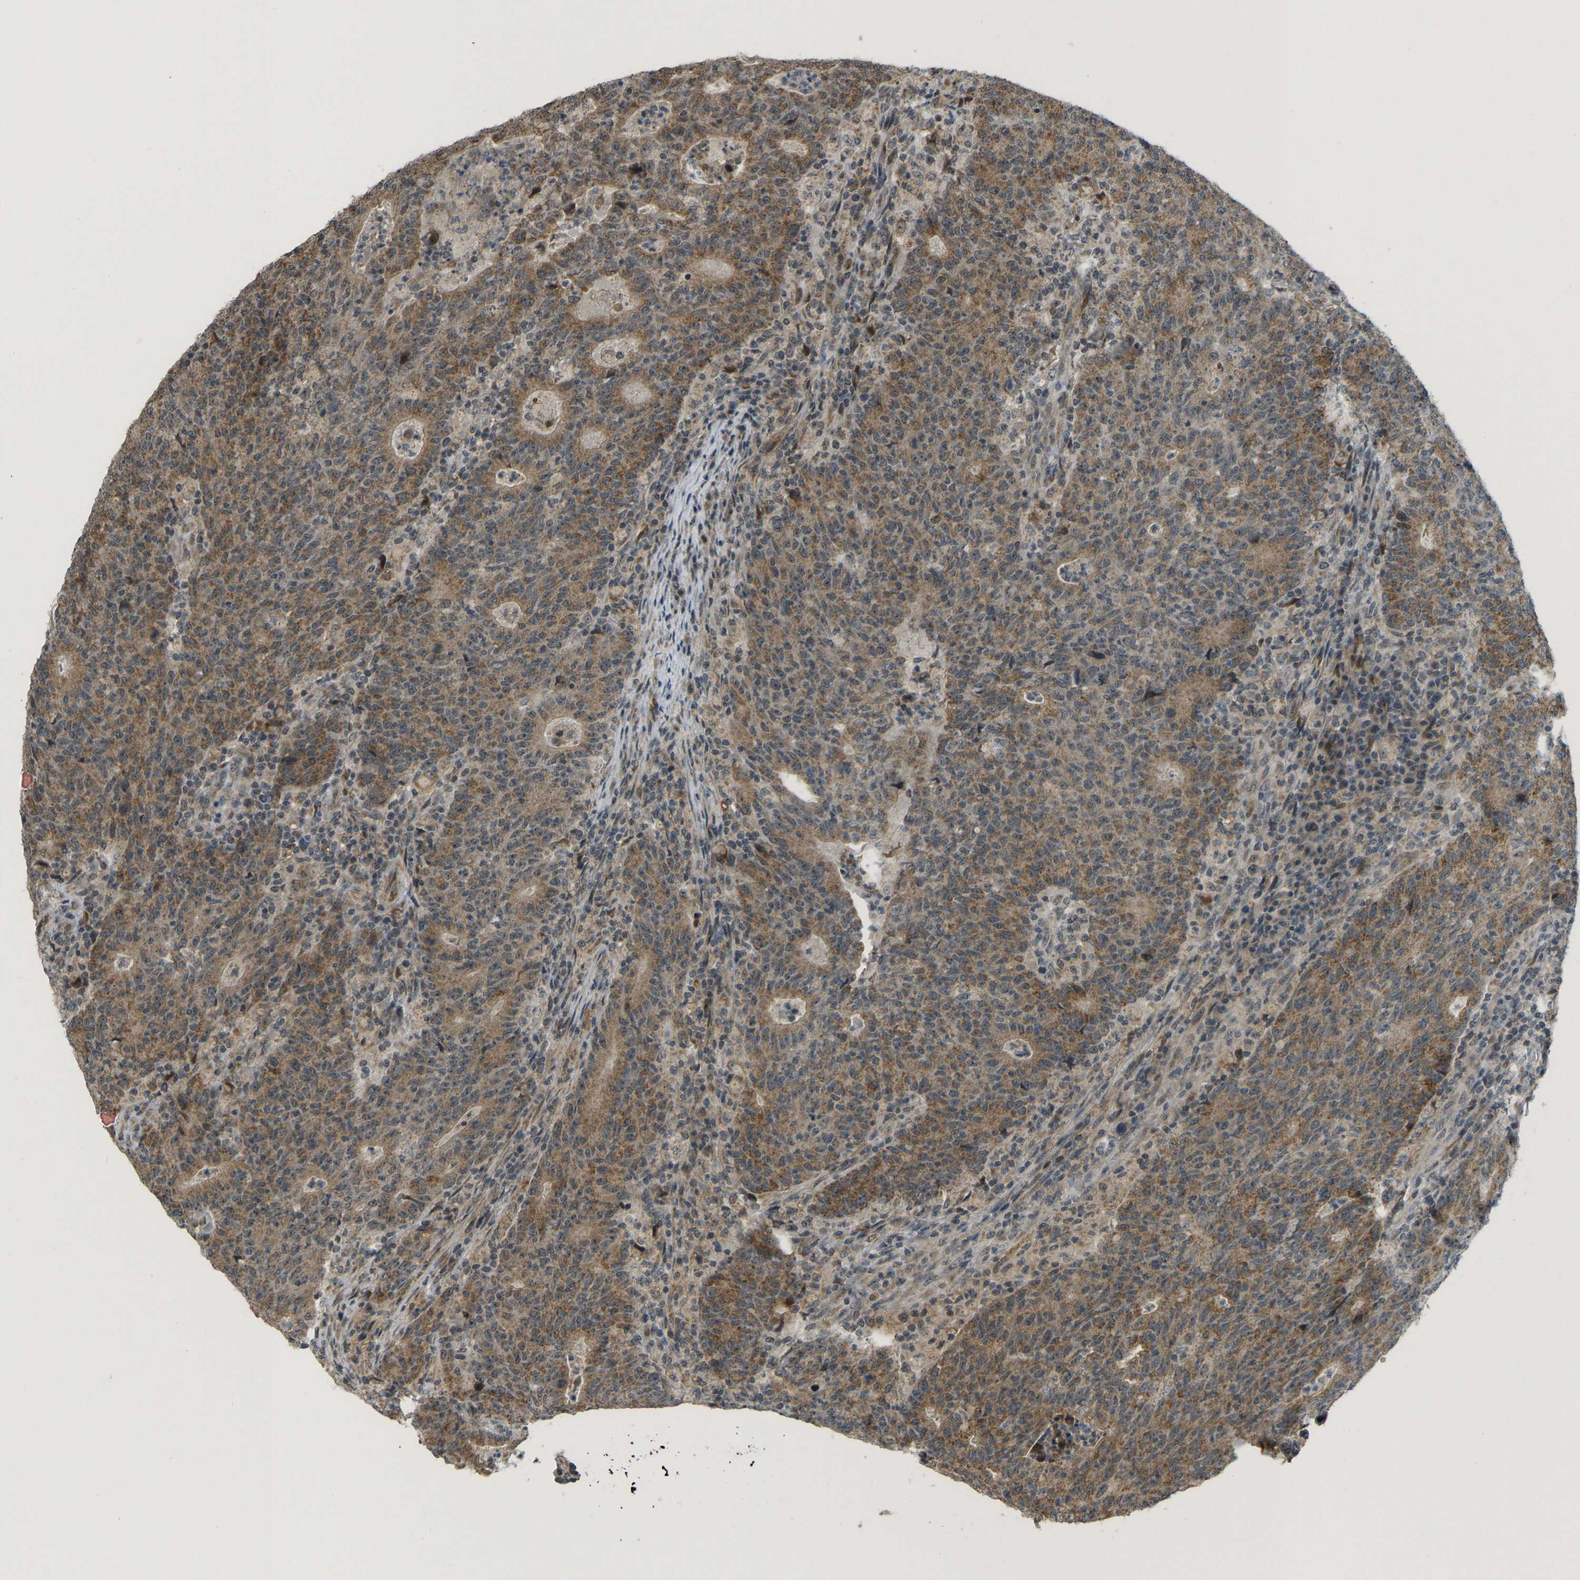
{"staining": {"intensity": "moderate", "quantity": ">75%", "location": "cytoplasmic/membranous"}, "tissue": "colorectal cancer", "cell_type": "Tumor cells", "image_type": "cancer", "snomed": [{"axis": "morphology", "description": "Adenocarcinoma, NOS"}, {"axis": "topography", "description": "Colon"}], "caption": "Immunohistochemistry (DAB (3,3'-diaminobenzidine)) staining of human adenocarcinoma (colorectal) exhibits moderate cytoplasmic/membranous protein expression in approximately >75% of tumor cells. (DAB (3,3'-diaminobenzidine) IHC, brown staining for protein, blue staining for nuclei).", "gene": "ACADS", "patient": {"sex": "female", "age": 75}}